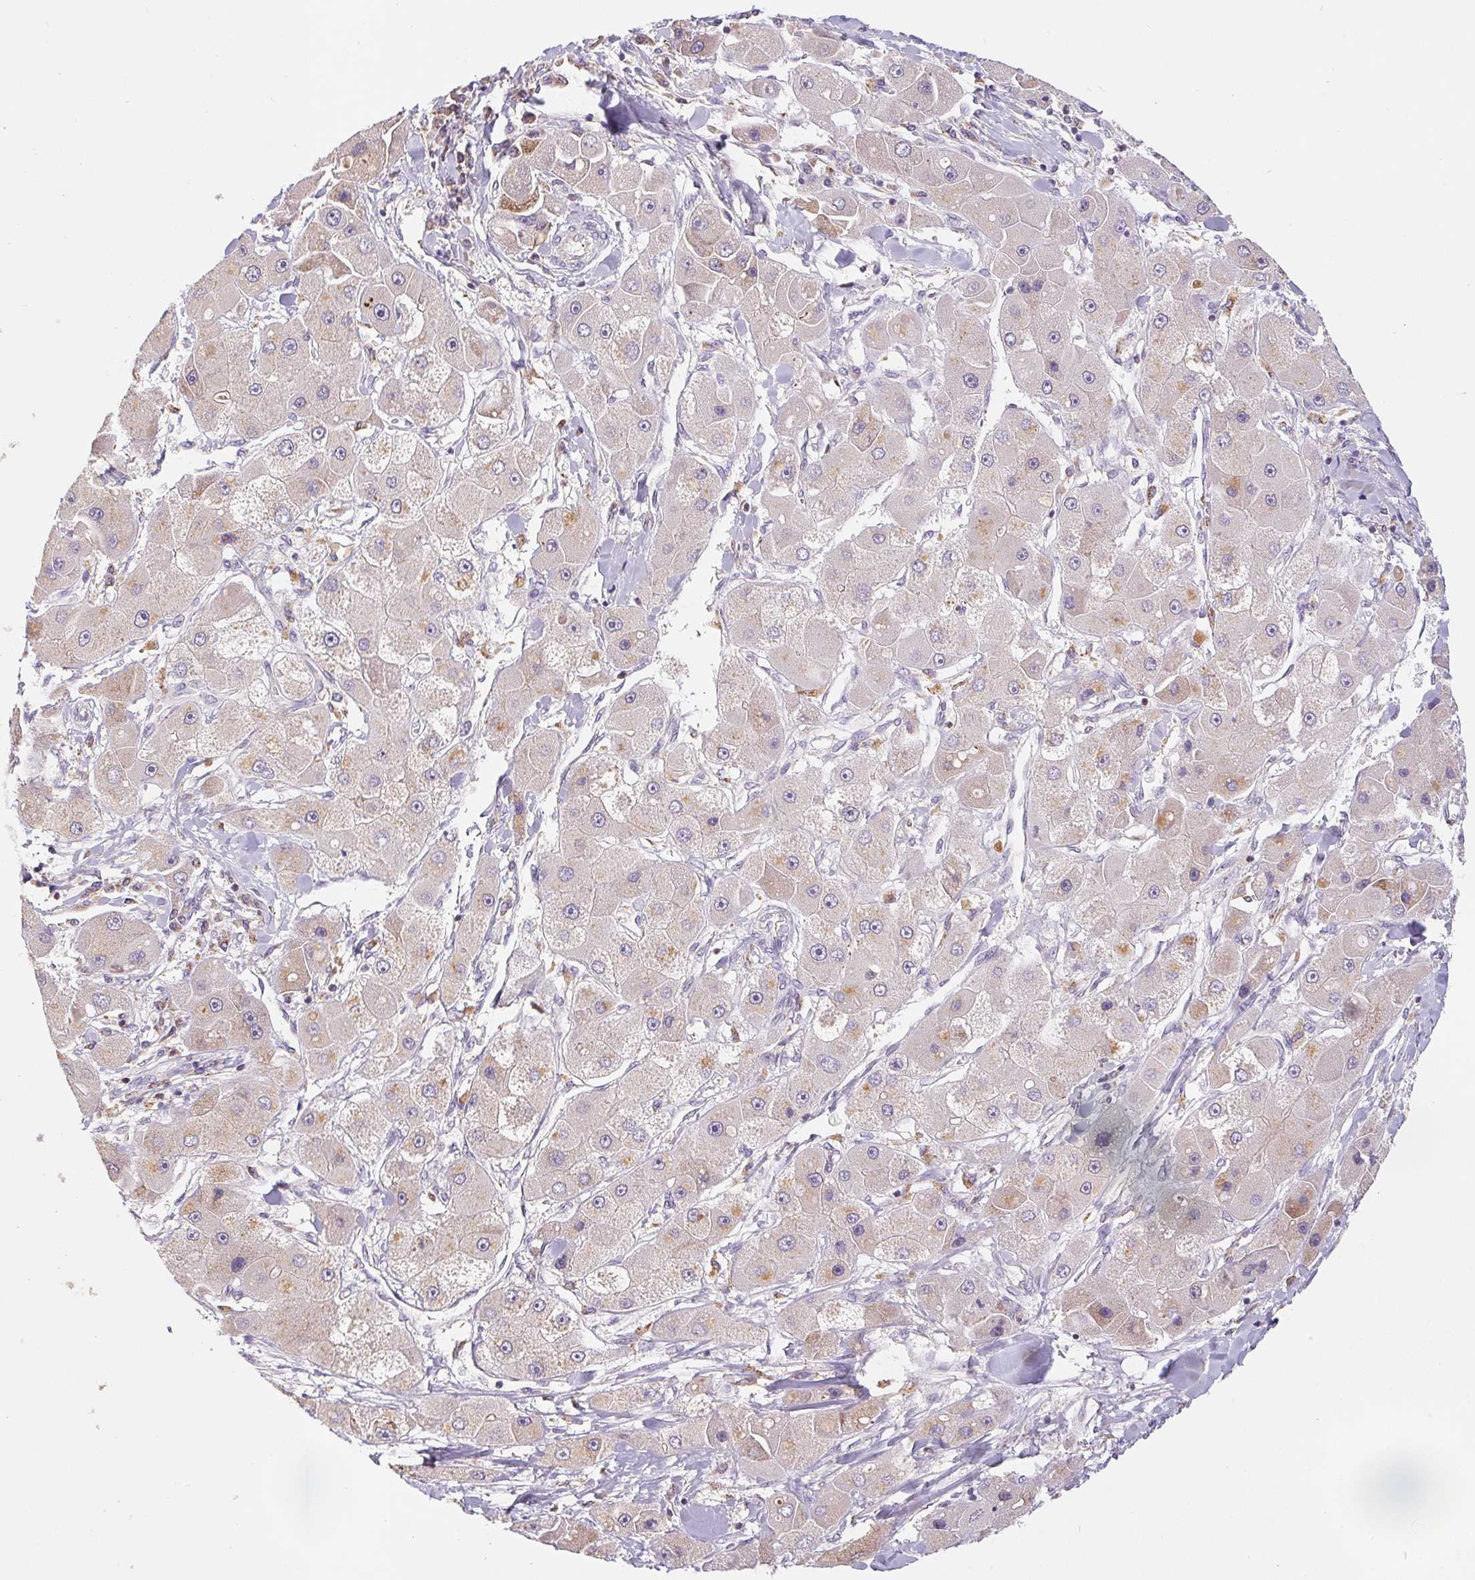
{"staining": {"intensity": "weak", "quantity": "<25%", "location": "cytoplasmic/membranous"}, "tissue": "liver cancer", "cell_type": "Tumor cells", "image_type": "cancer", "snomed": [{"axis": "morphology", "description": "Carcinoma, Hepatocellular, NOS"}, {"axis": "topography", "description": "Liver"}], "caption": "Human liver cancer stained for a protein using IHC displays no staining in tumor cells.", "gene": "EMC6", "patient": {"sex": "male", "age": 24}}